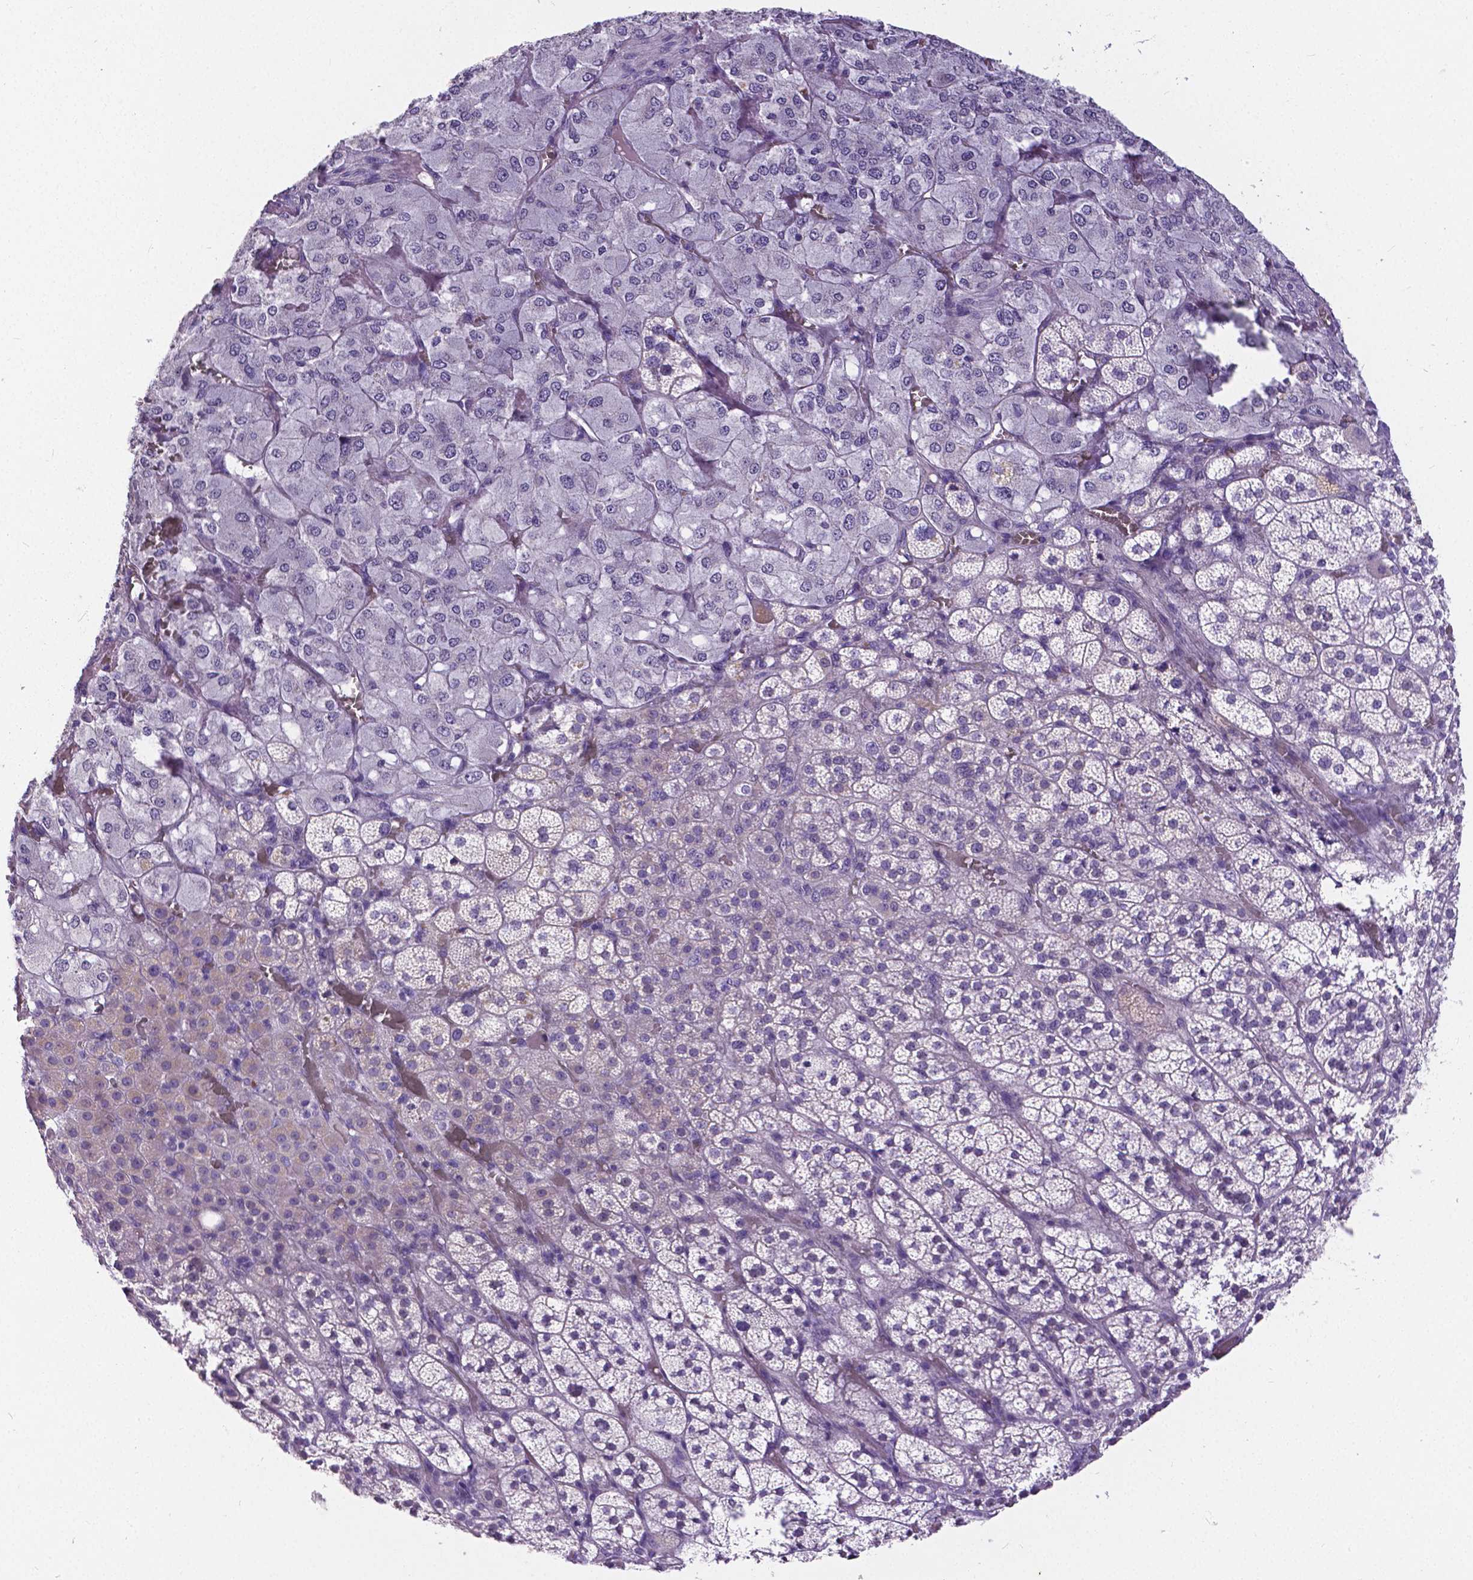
{"staining": {"intensity": "weak", "quantity": "<25%", "location": "cytoplasmic/membranous"}, "tissue": "adrenal gland", "cell_type": "Glandular cells", "image_type": "normal", "snomed": [{"axis": "morphology", "description": "Normal tissue, NOS"}, {"axis": "topography", "description": "Adrenal gland"}], "caption": "This is a micrograph of immunohistochemistry (IHC) staining of unremarkable adrenal gland, which shows no staining in glandular cells.", "gene": "OCLN", "patient": {"sex": "female", "age": 60}}